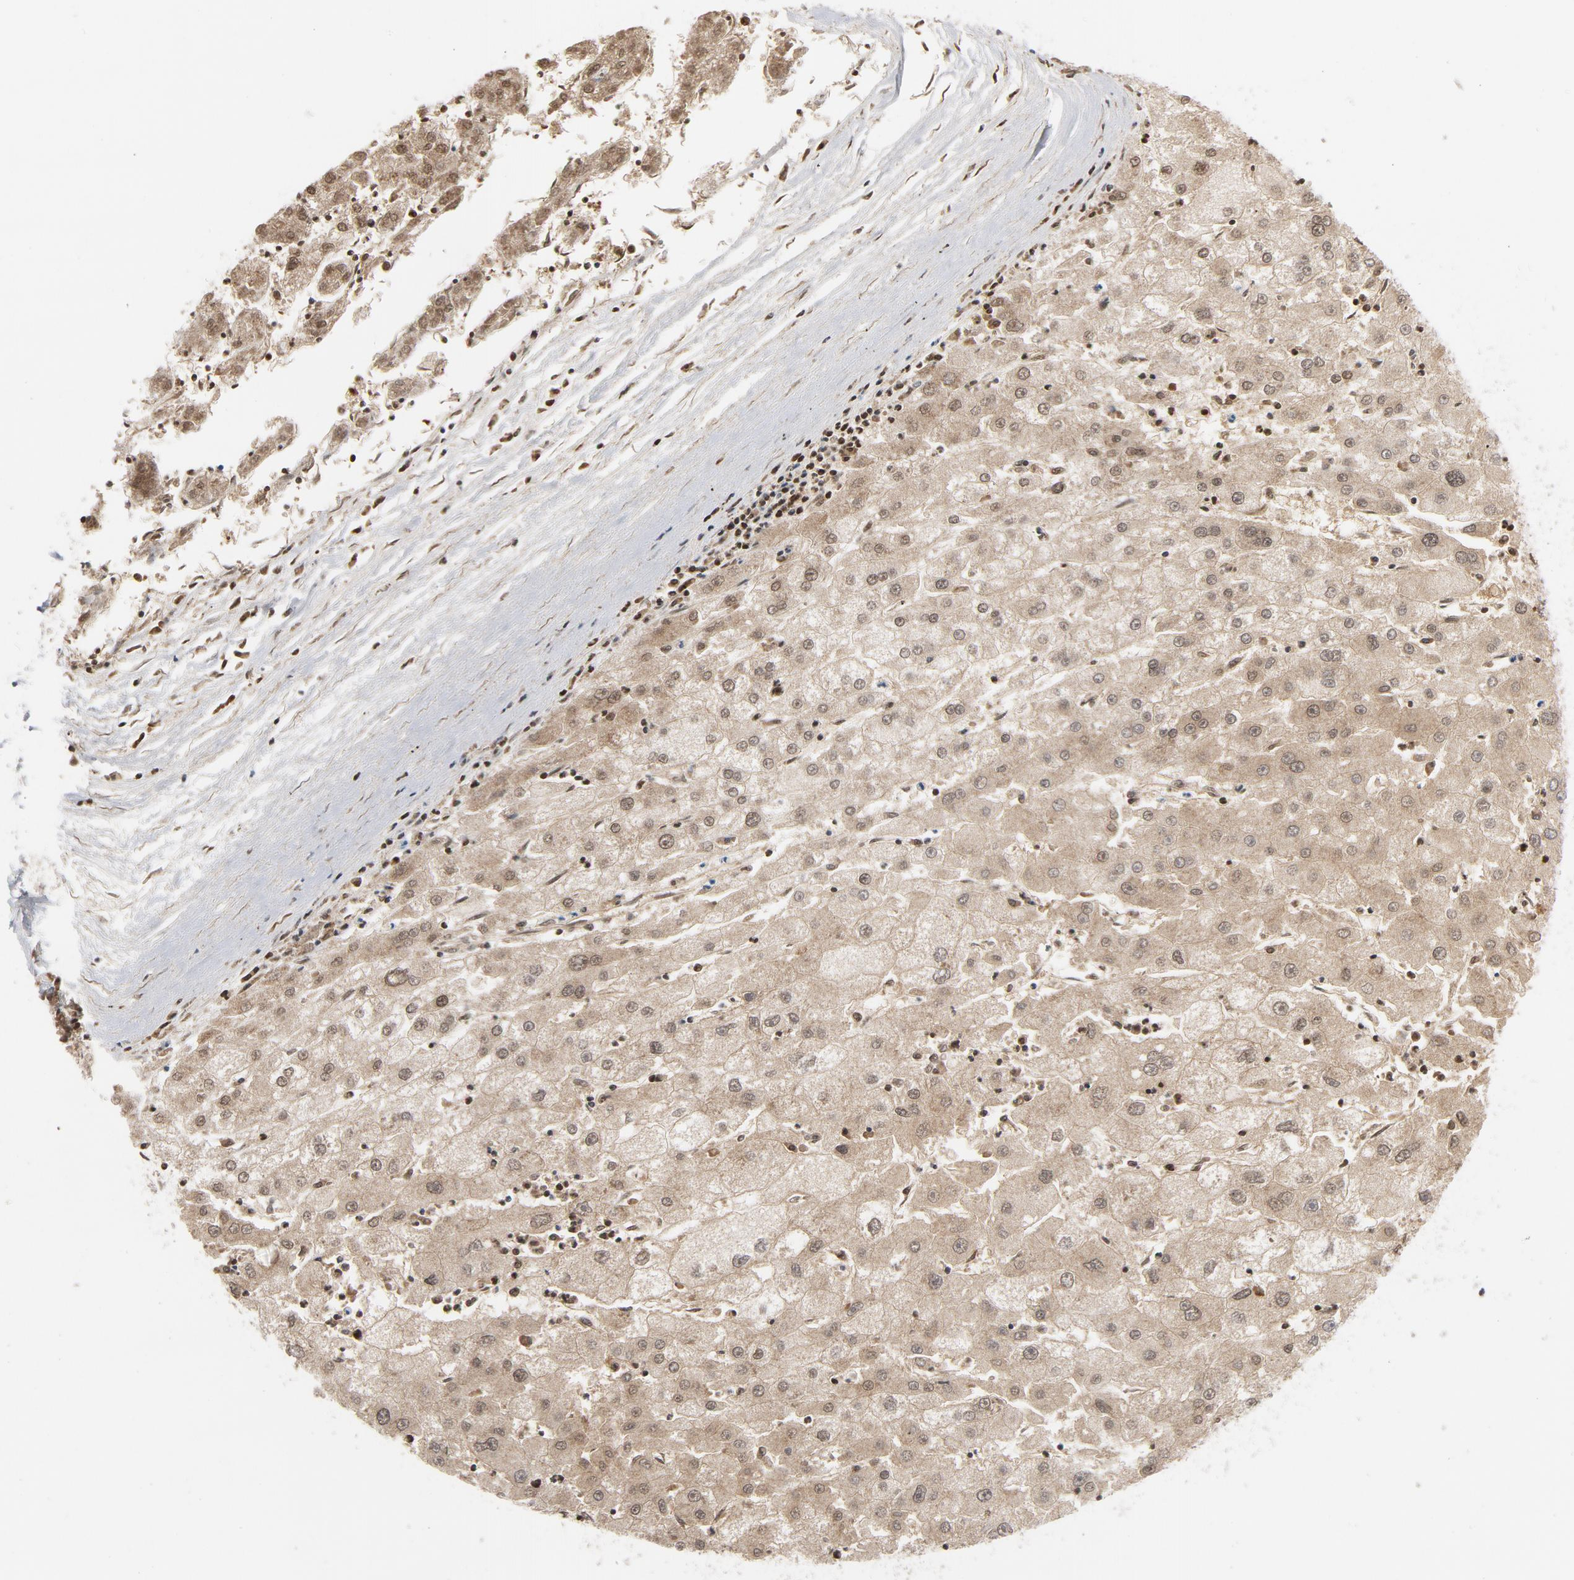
{"staining": {"intensity": "moderate", "quantity": ">75%", "location": "cytoplasmic/membranous,nuclear"}, "tissue": "liver cancer", "cell_type": "Tumor cells", "image_type": "cancer", "snomed": [{"axis": "morphology", "description": "Carcinoma, Hepatocellular, NOS"}, {"axis": "topography", "description": "Liver"}], "caption": "Liver cancer was stained to show a protein in brown. There is medium levels of moderate cytoplasmic/membranous and nuclear expression in approximately >75% of tumor cells. (DAB = brown stain, brightfield microscopy at high magnification).", "gene": "PRDX1", "patient": {"sex": "male", "age": 72}}